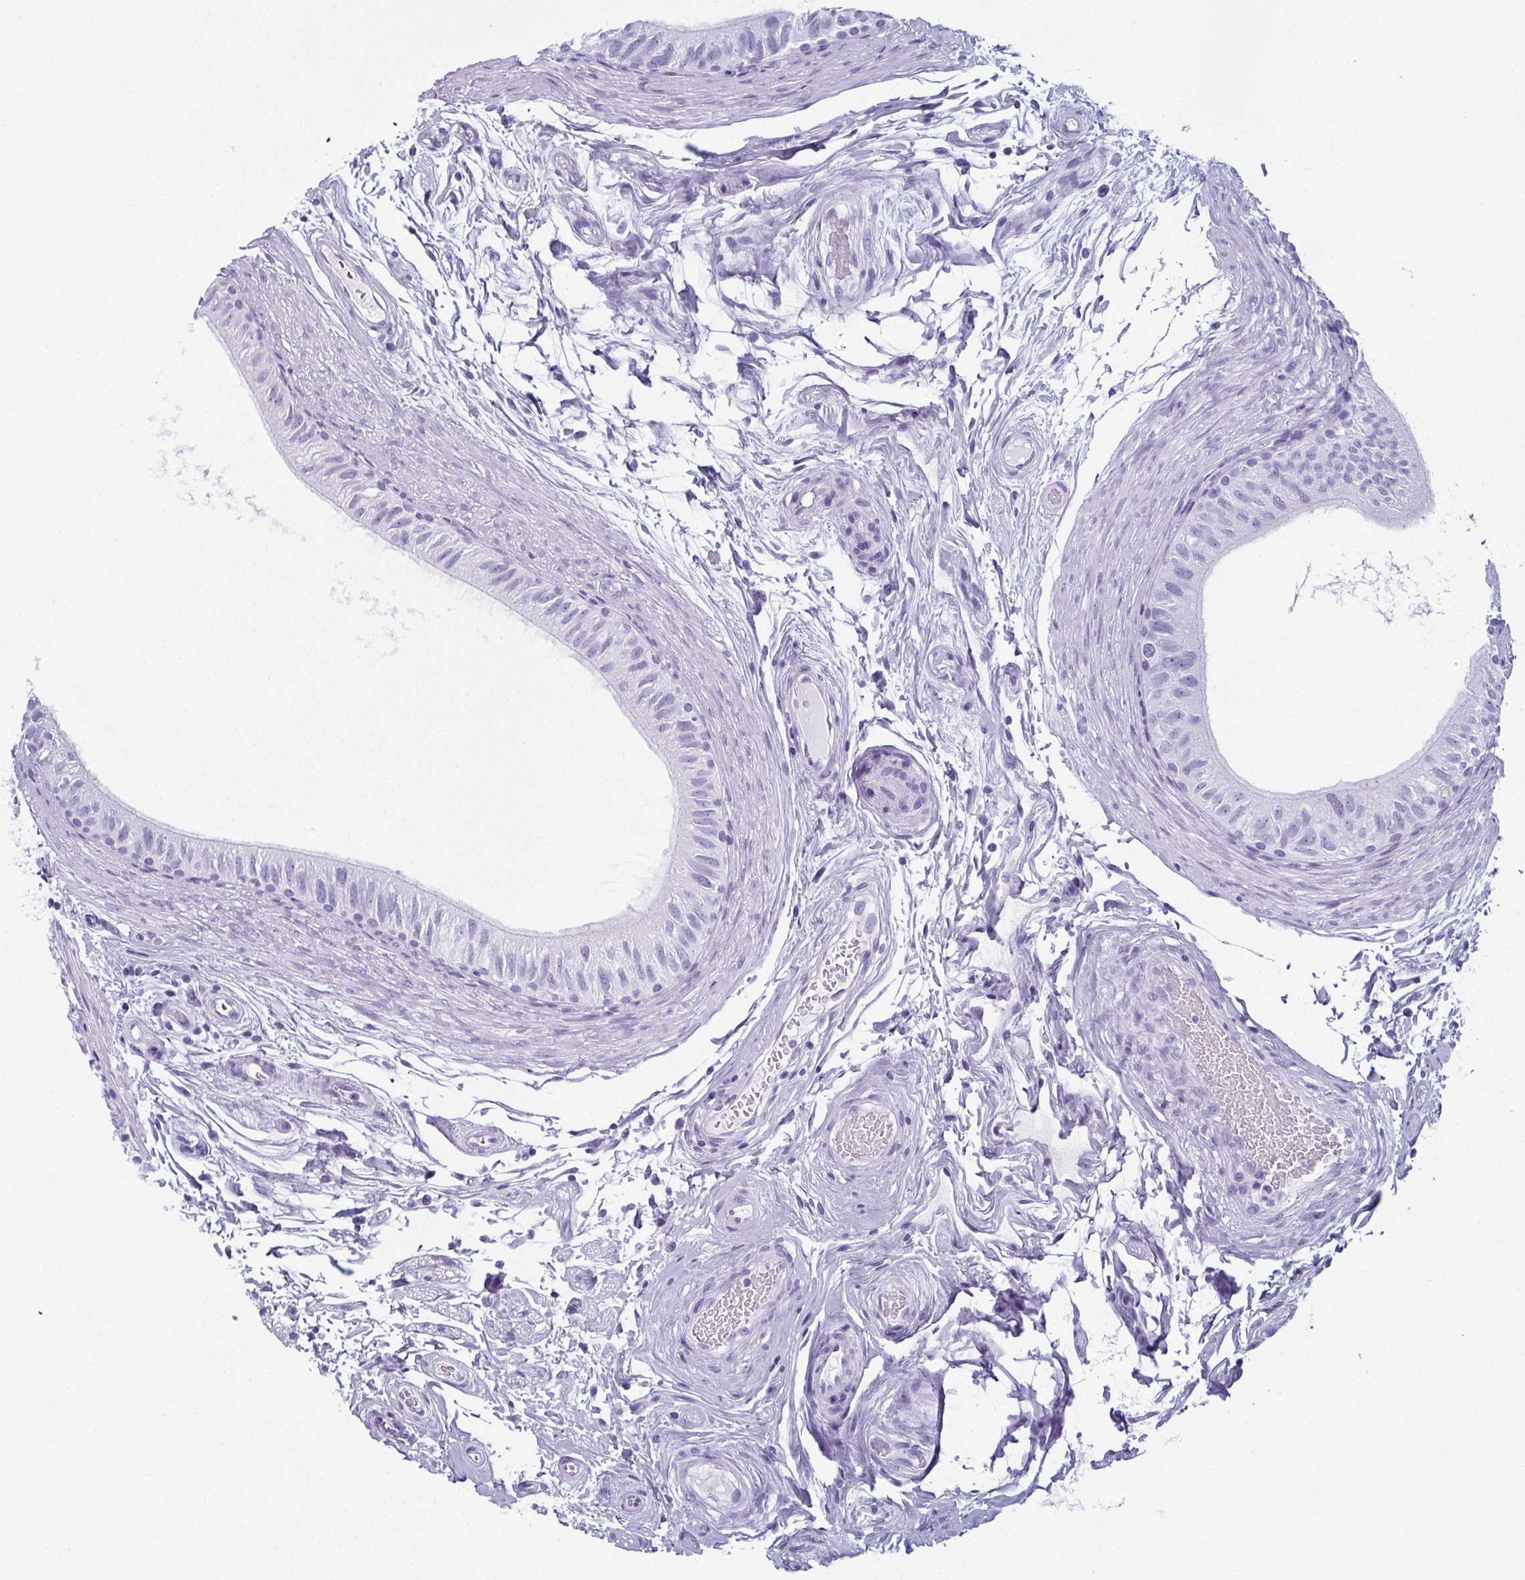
{"staining": {"intensity": "negative", "quantity": "none", "location": "none"}, "tissue": "epididymis", "cell_type": "Glandular cells", "image_type": "normal", "snomed": [{"axis": "morphology", "description": "Normal tissue, NOS"}, {"axis": "topography", "description": "Epididymis"}], "caption": "Histopathology image shows no significant protein staining in glandular cells of normal epididymis. The staining was performed using DAB (3,3'-diaminobenzidine) to visualize the protein expression in brown, while the nuclei were stained in blue with hematoxylin (Magnification: 20x).", "gene": "ENKUR", "patient": {"sex": "male", "age": 36}}